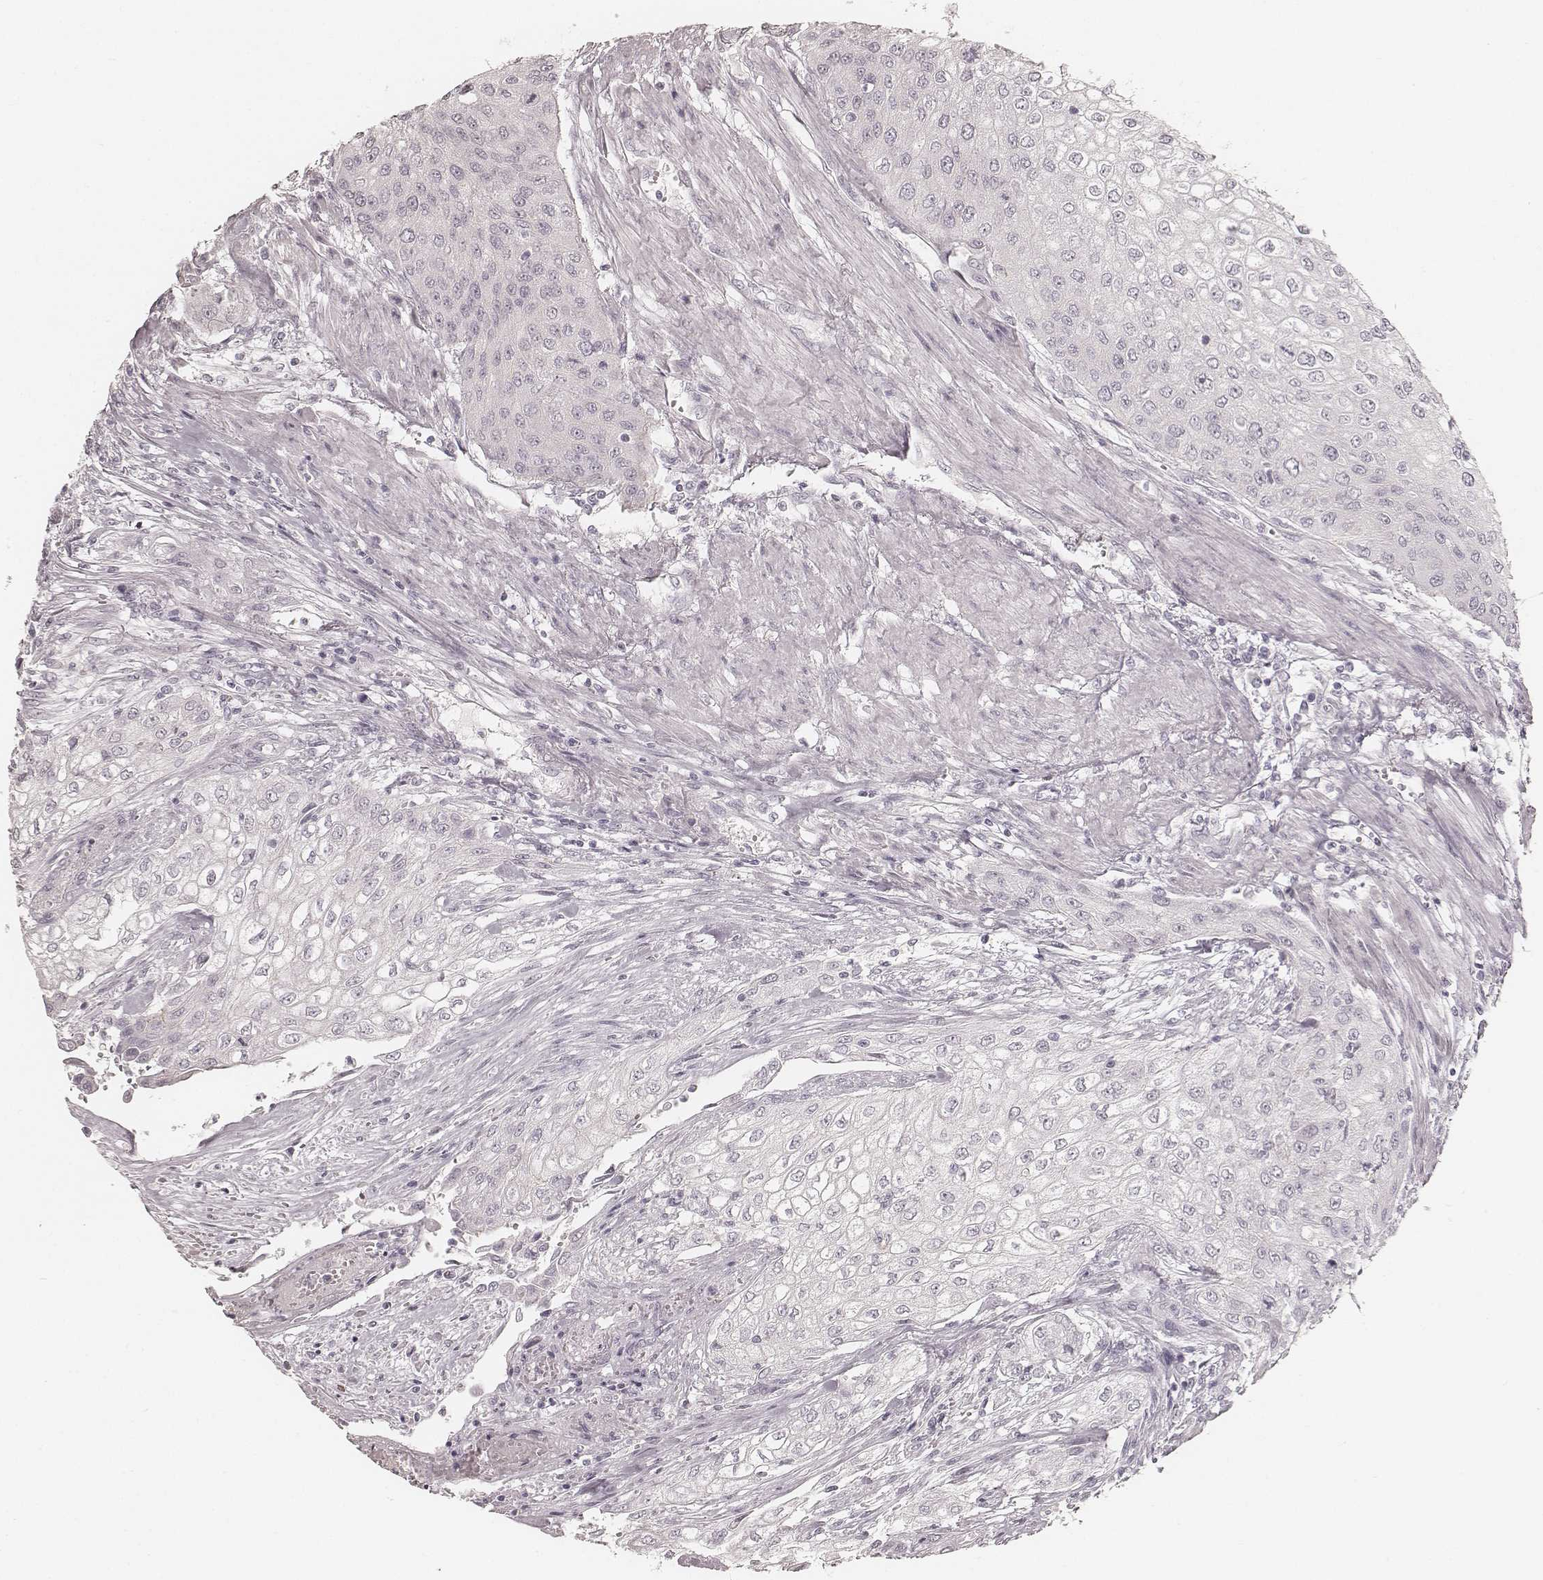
{"staining": {"intensity": "negative", "quantity": "none", "location": "none"}, "tissue": "urothelial cancer", "cell_type": "Tumor cells", "image_type": "cancer", "snomed": [{"axis": "morphology", "description": "Urothelial carcinoma, High grade"}, {"axis": "topography", "description": "Urinary bladder"}], "caption": "Photomicrograph shows no protein expression in tumor cells of high-grade urothelial carcinoma tissue.", "gene": "KRT26", "patient": {"sex": "male", "age": 62}}